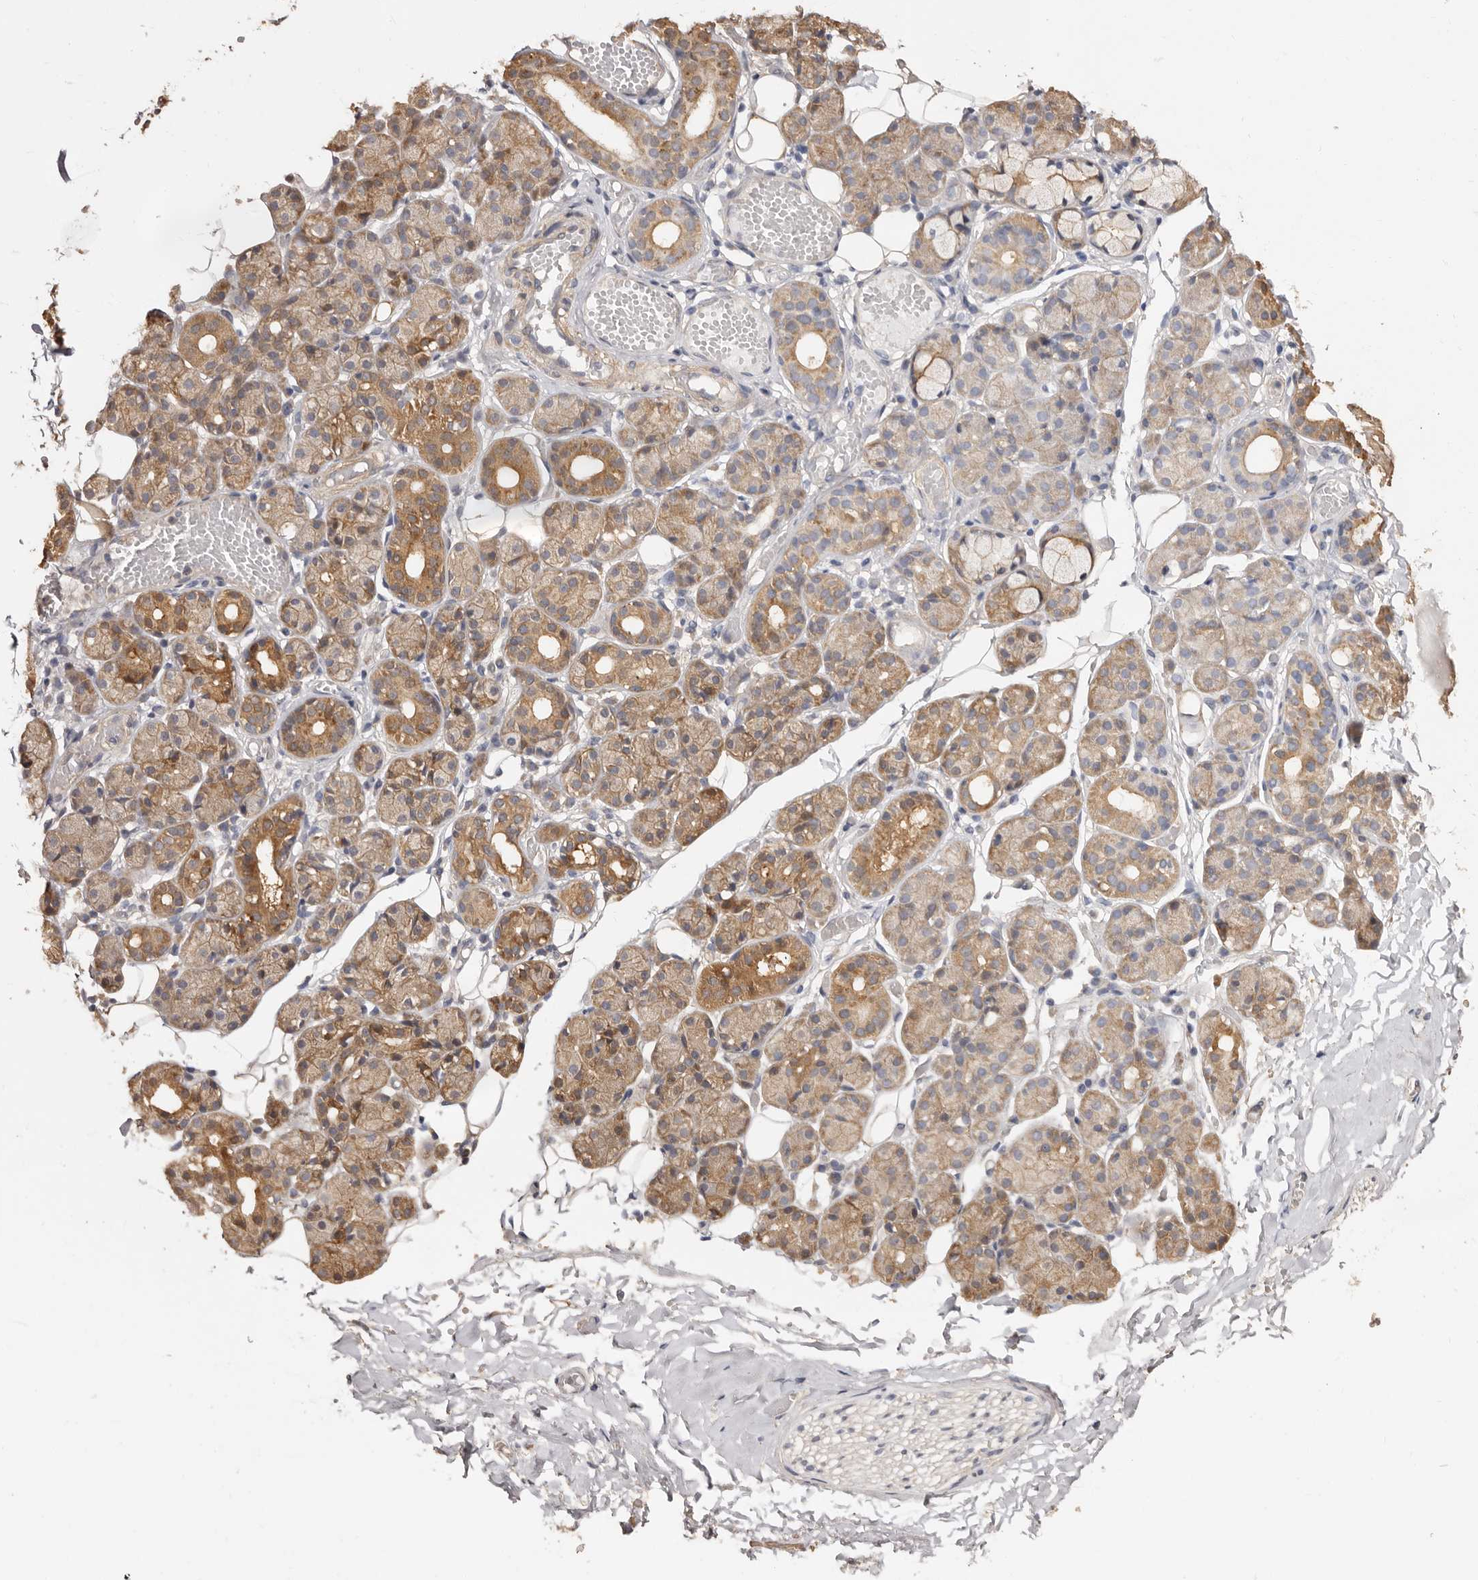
{"staining": {"intensity": "moderate", "quantity": ">75%", "location": "cytoplasmic/membranous"}, "tissue": "salivary gland", "cell_type": "Glandular cells", "image_type": "normal", "snomed": [{"axis": "morphology", "description": "Normal tissue, NOS"}, {"axis": "topography", "description": "Salivary gland"}], "caption": "Immunohistochemical staining of benign salivary gland reveals >75% levels of moderate cytoplasmic/membranous protein expression in approximately >75% of glandular cells.", "gene": "COQ8B", "patient": {"sex": "male", "age": 63}}